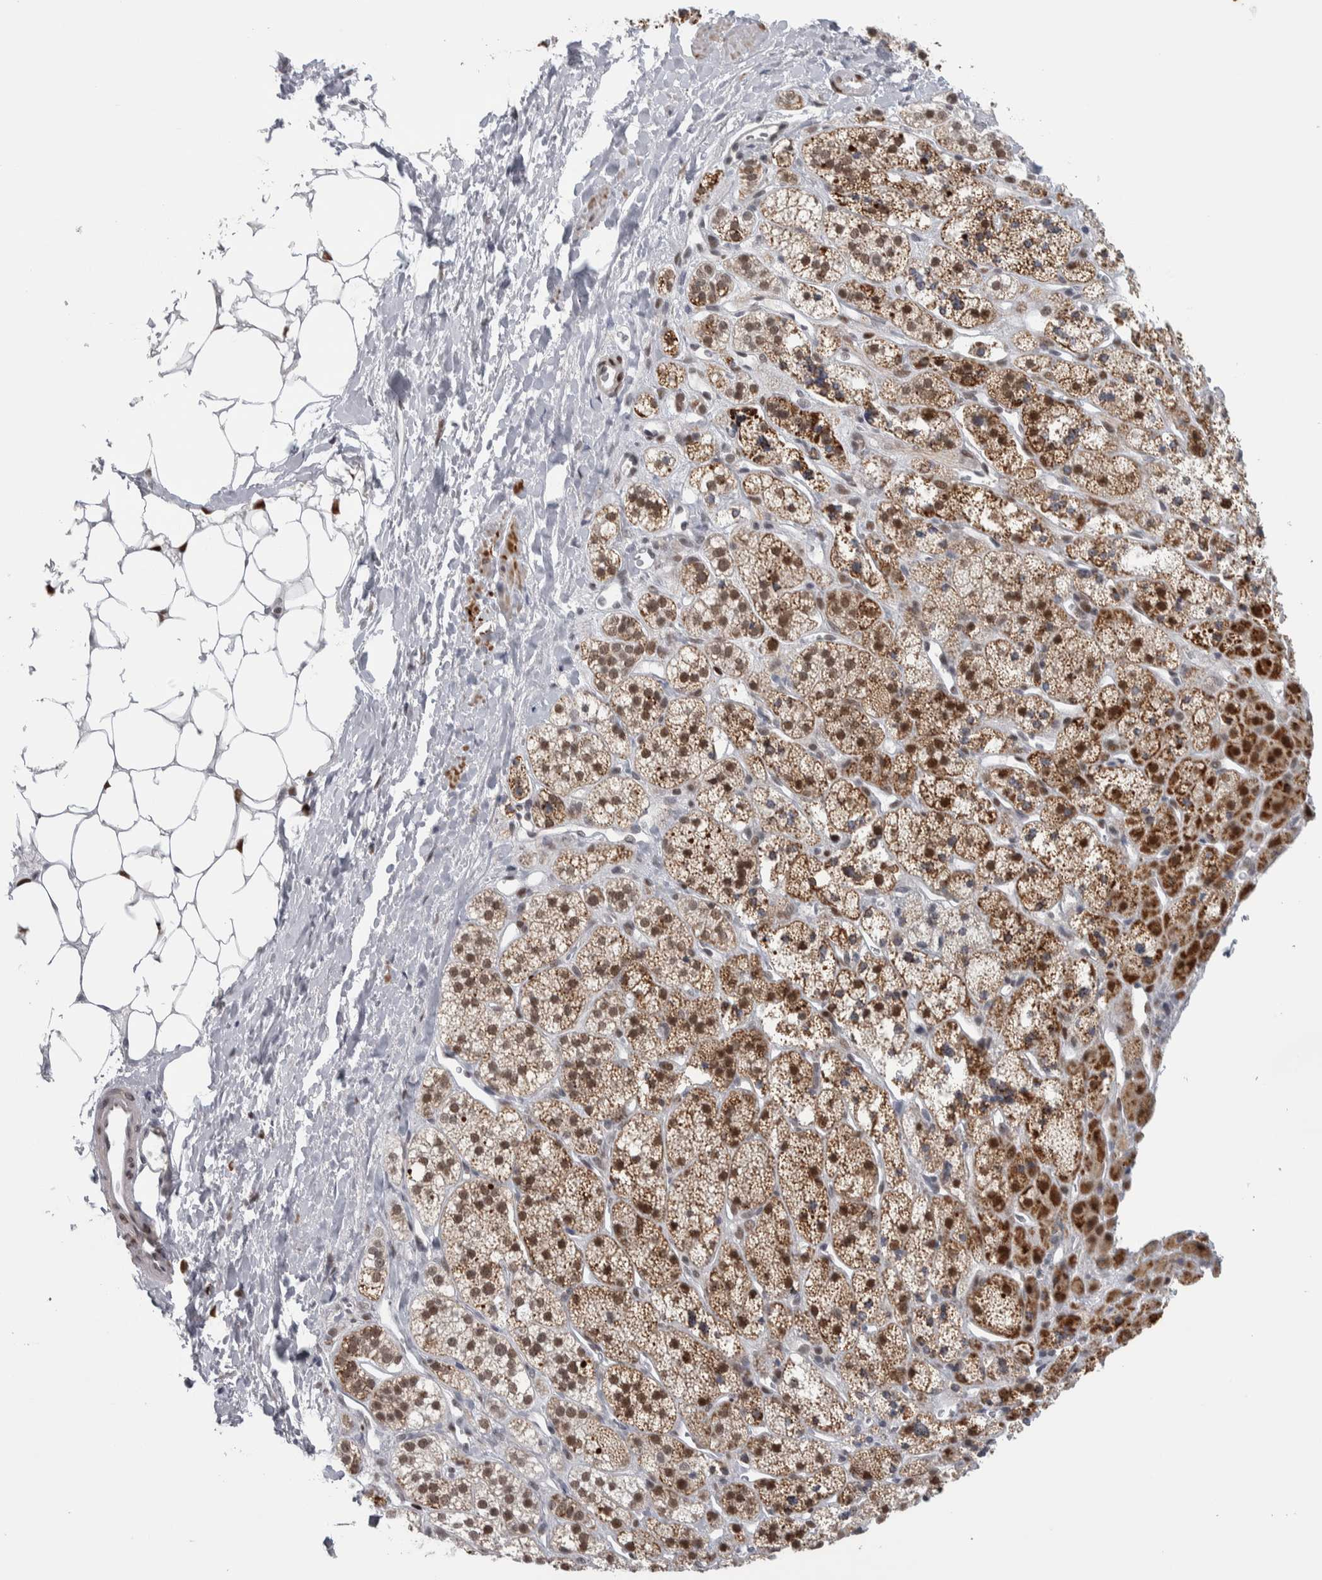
{"staining": {"intensity": "strong", "quantity": "25%-75%", "location": "cytoplasmic/membranous,nuclear"}, "tissue": "adrenal gland", "cell_type": "Glandular cells", "image_type": "normal", "snomed": [{"axis": "morphology", "description": "Normal tissue, NOS"}, {"axis": "topography", "description": "Adrenal gland"}], "caption": "Immunohistochemical staining of unremarkable human adrenal gland shows 25%-75% levels of strong cytoplasmic/membranous,nuclear protein staining in about 25%-75% of glandular cells.", "gene": "HEXIM2", "patient": {"sex": "male", "age": 56}}